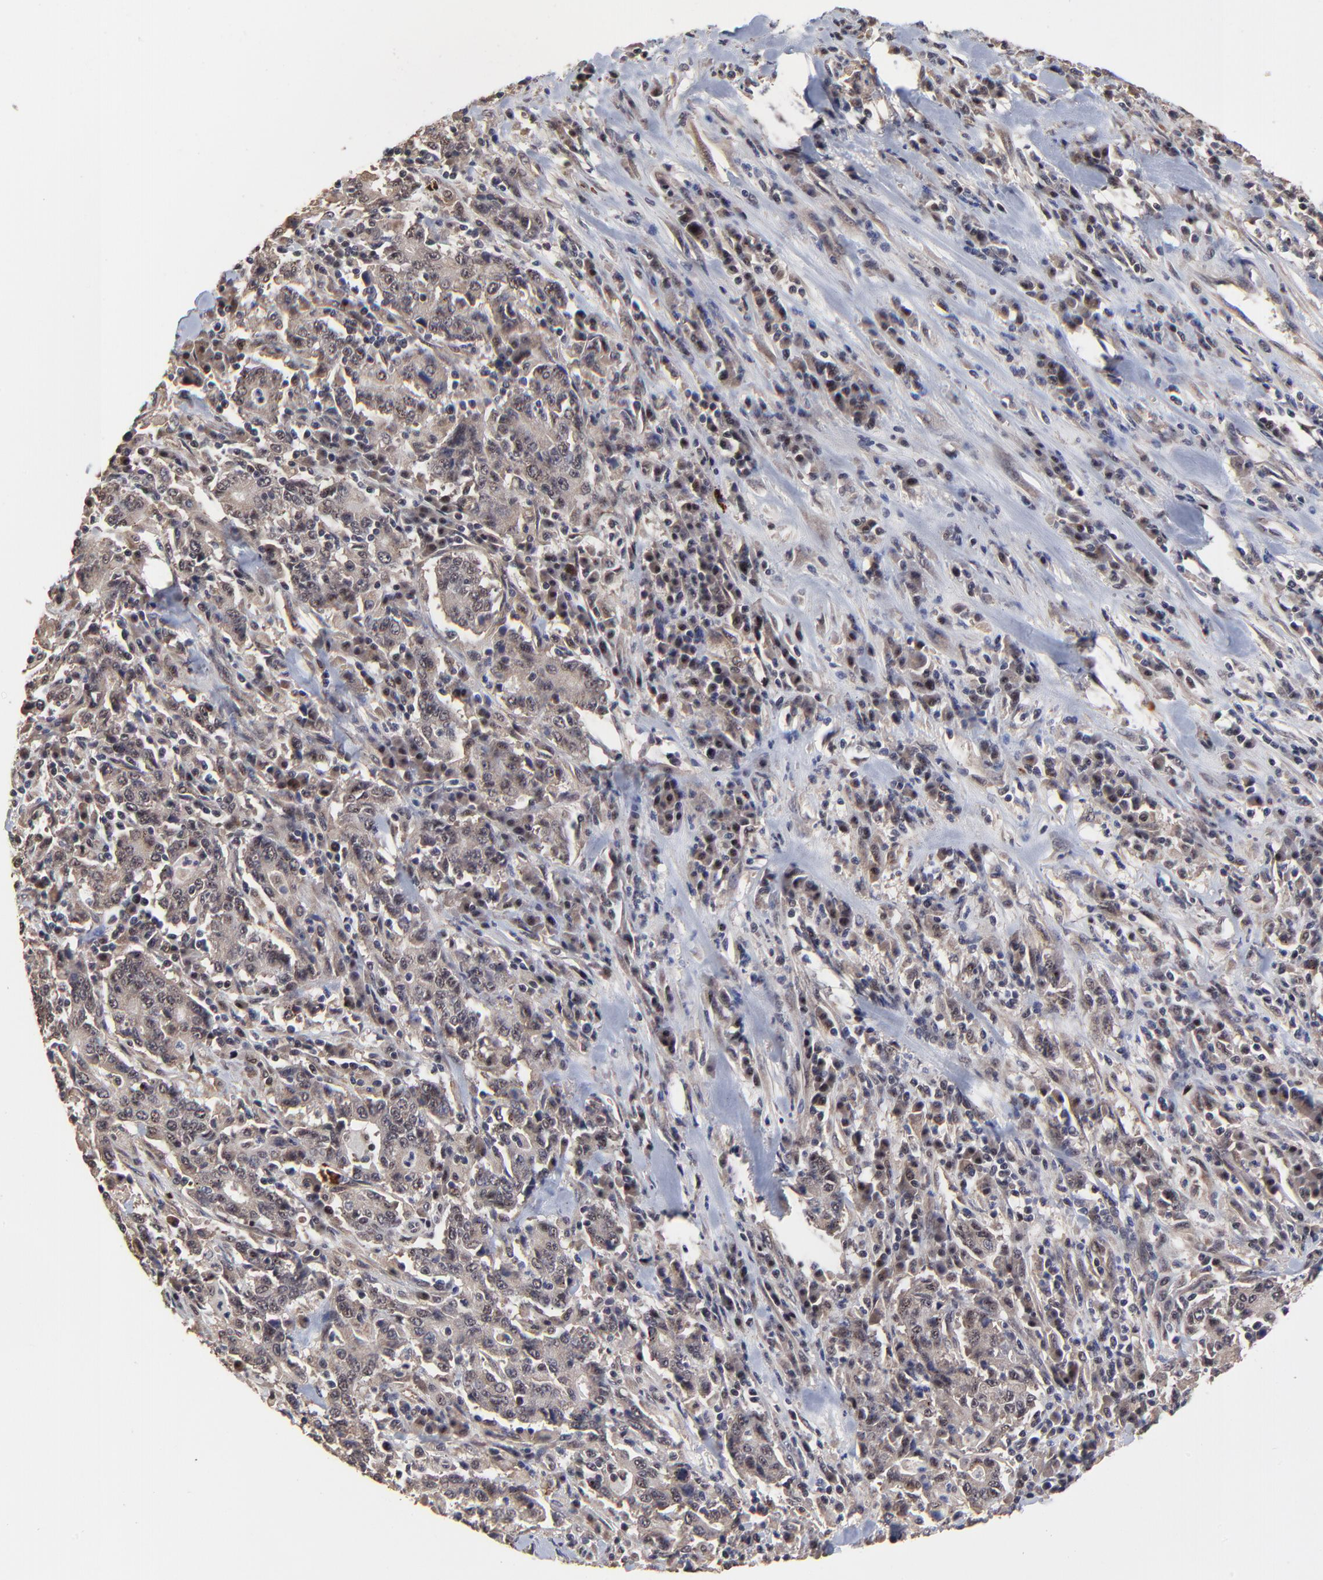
{"staining": {"intensity": "moderate", "quantity": ">75%", "location": "cytoplasmic/membranous"}, "tissue": "stomach cancer", "cell_type": "Tumor cells", "image_type": "cancer", "snomed": [{"axis": "morphology", "description": "Normal tissue, NOS"}, {"axis": "morphology", "description": "Adenocarcinoma, NOS"}, {"axis": "topography", "description": "Stomach, upper"}, {"axis": "topography", "description": "Stomach"}], "caption": "Tumor cells demonstrate medium levels of moderate cytoplasmic/membranous staining in approximately >75% of cells in adenocarcinoma (stomach). (Brightfield microscopy of DAB IHC at high magnification).", "gene": "FRMD8", "patient": {"sex": "male", "age": 59}}